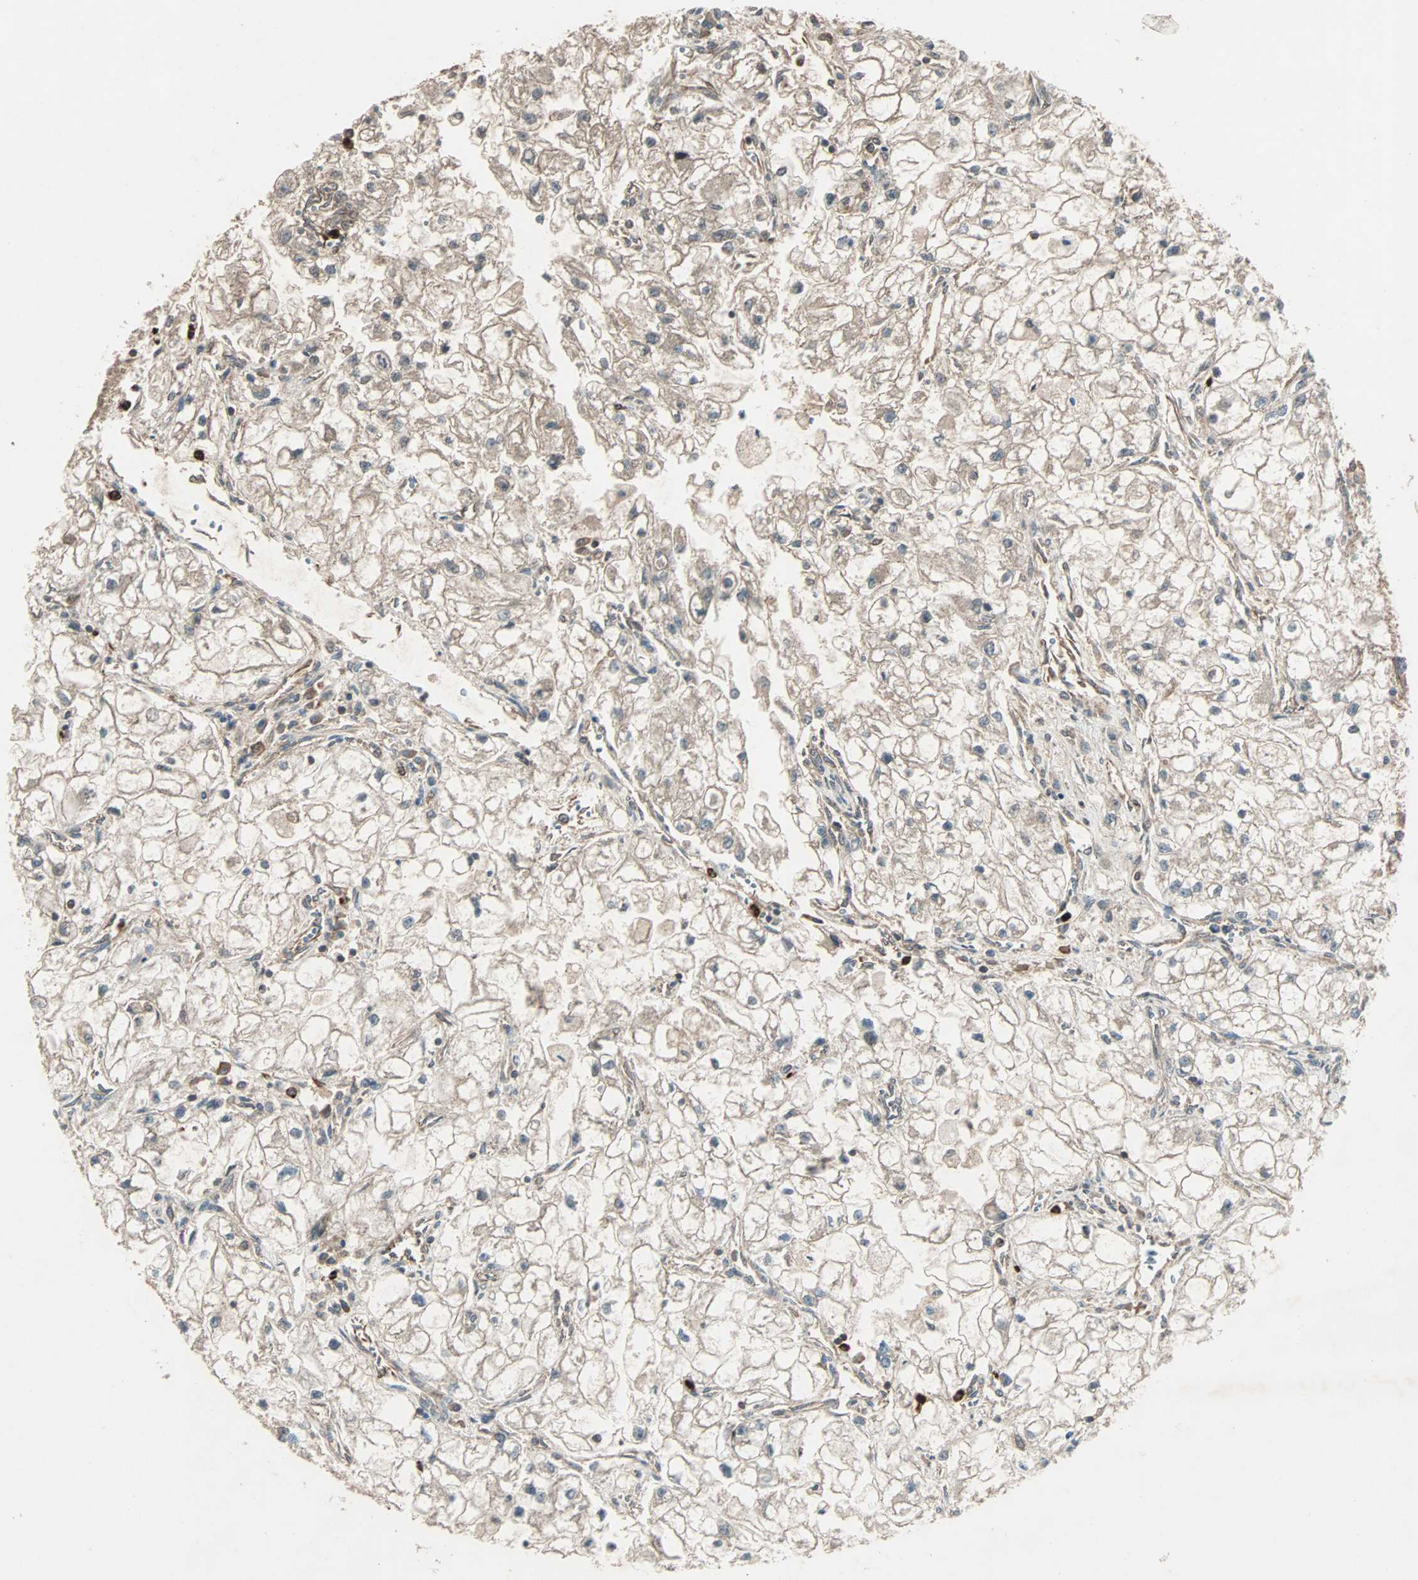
{"staining": {"intensity": "weak", "quantity": ">75%", "location": "cytoplasmic/membranous"}, "tissue": "renal cancer", "cell_type": "Tumor cells", "image_type": "cancer", "snomed": [{"axis": "morphology", "description": "Adenocarcinoma, NOS"}, {"axis": "topography", "description": "Kidney"}], "caption": "Human renal cancer stained for a protein (brown) displays weak cytoplasmic/membranous positive staining in about >75% of tumor cells.", "gene": "GCK", "patient": {"sex": "female", "age": 70}}